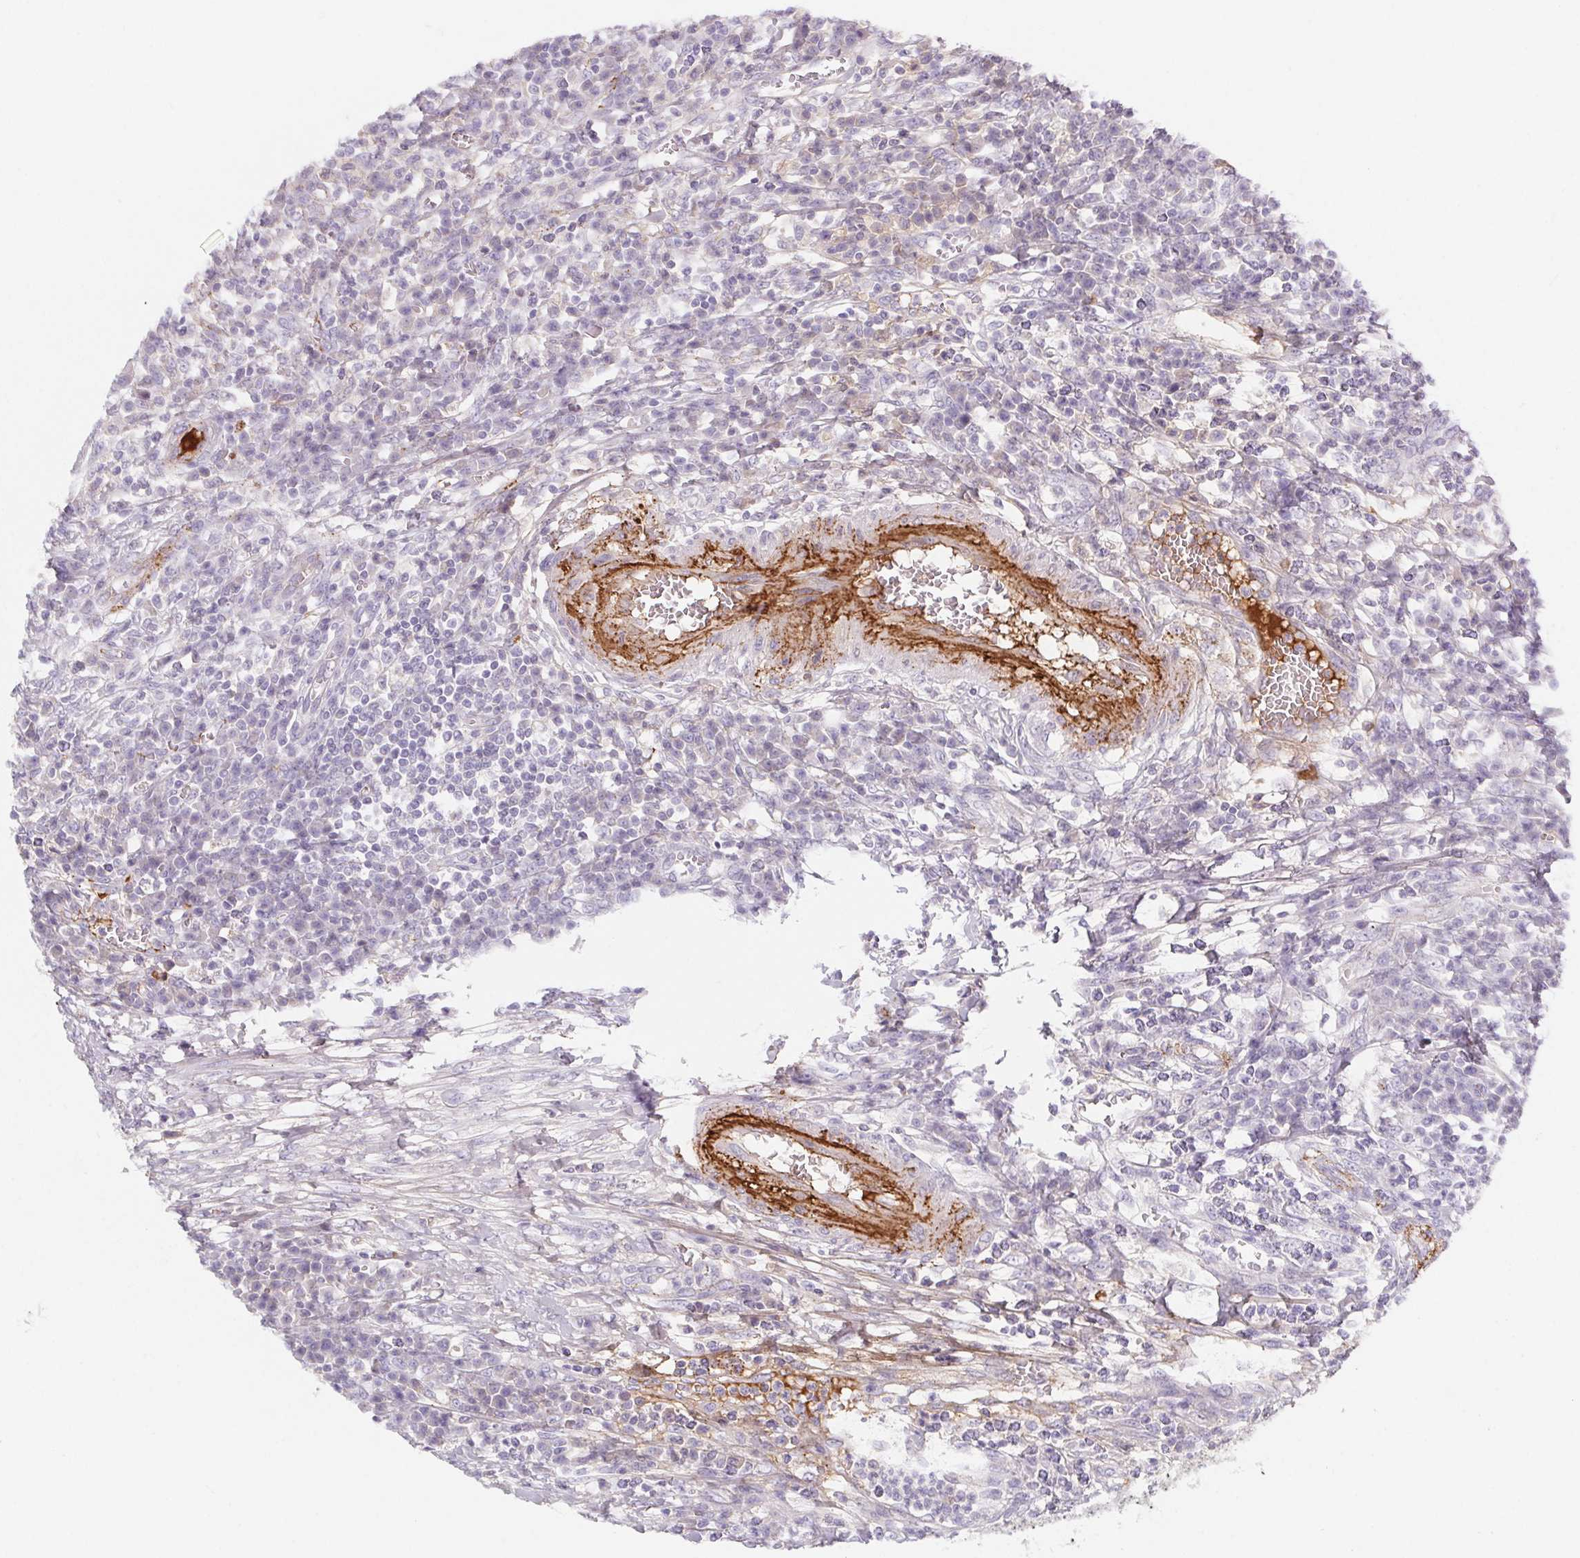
{"staining": {"intensity": "negative", "quantity": "none", "location": "none"}, "tissue": "colorectal cancer", "cell_type": "Tumor cells", "image_type": "cancer", "snomed": [{"axis": "morphology", "description": "Adenocarcinoma, NOS"}, {"axis": "topography", "description": "Colon"}], "caption": "Immunohistochemical staining of colorectal cancer demonstrates no significant positivity in tumor cells.", "gene": "LPA", "patient": {"sex": "male", "age": 65}}